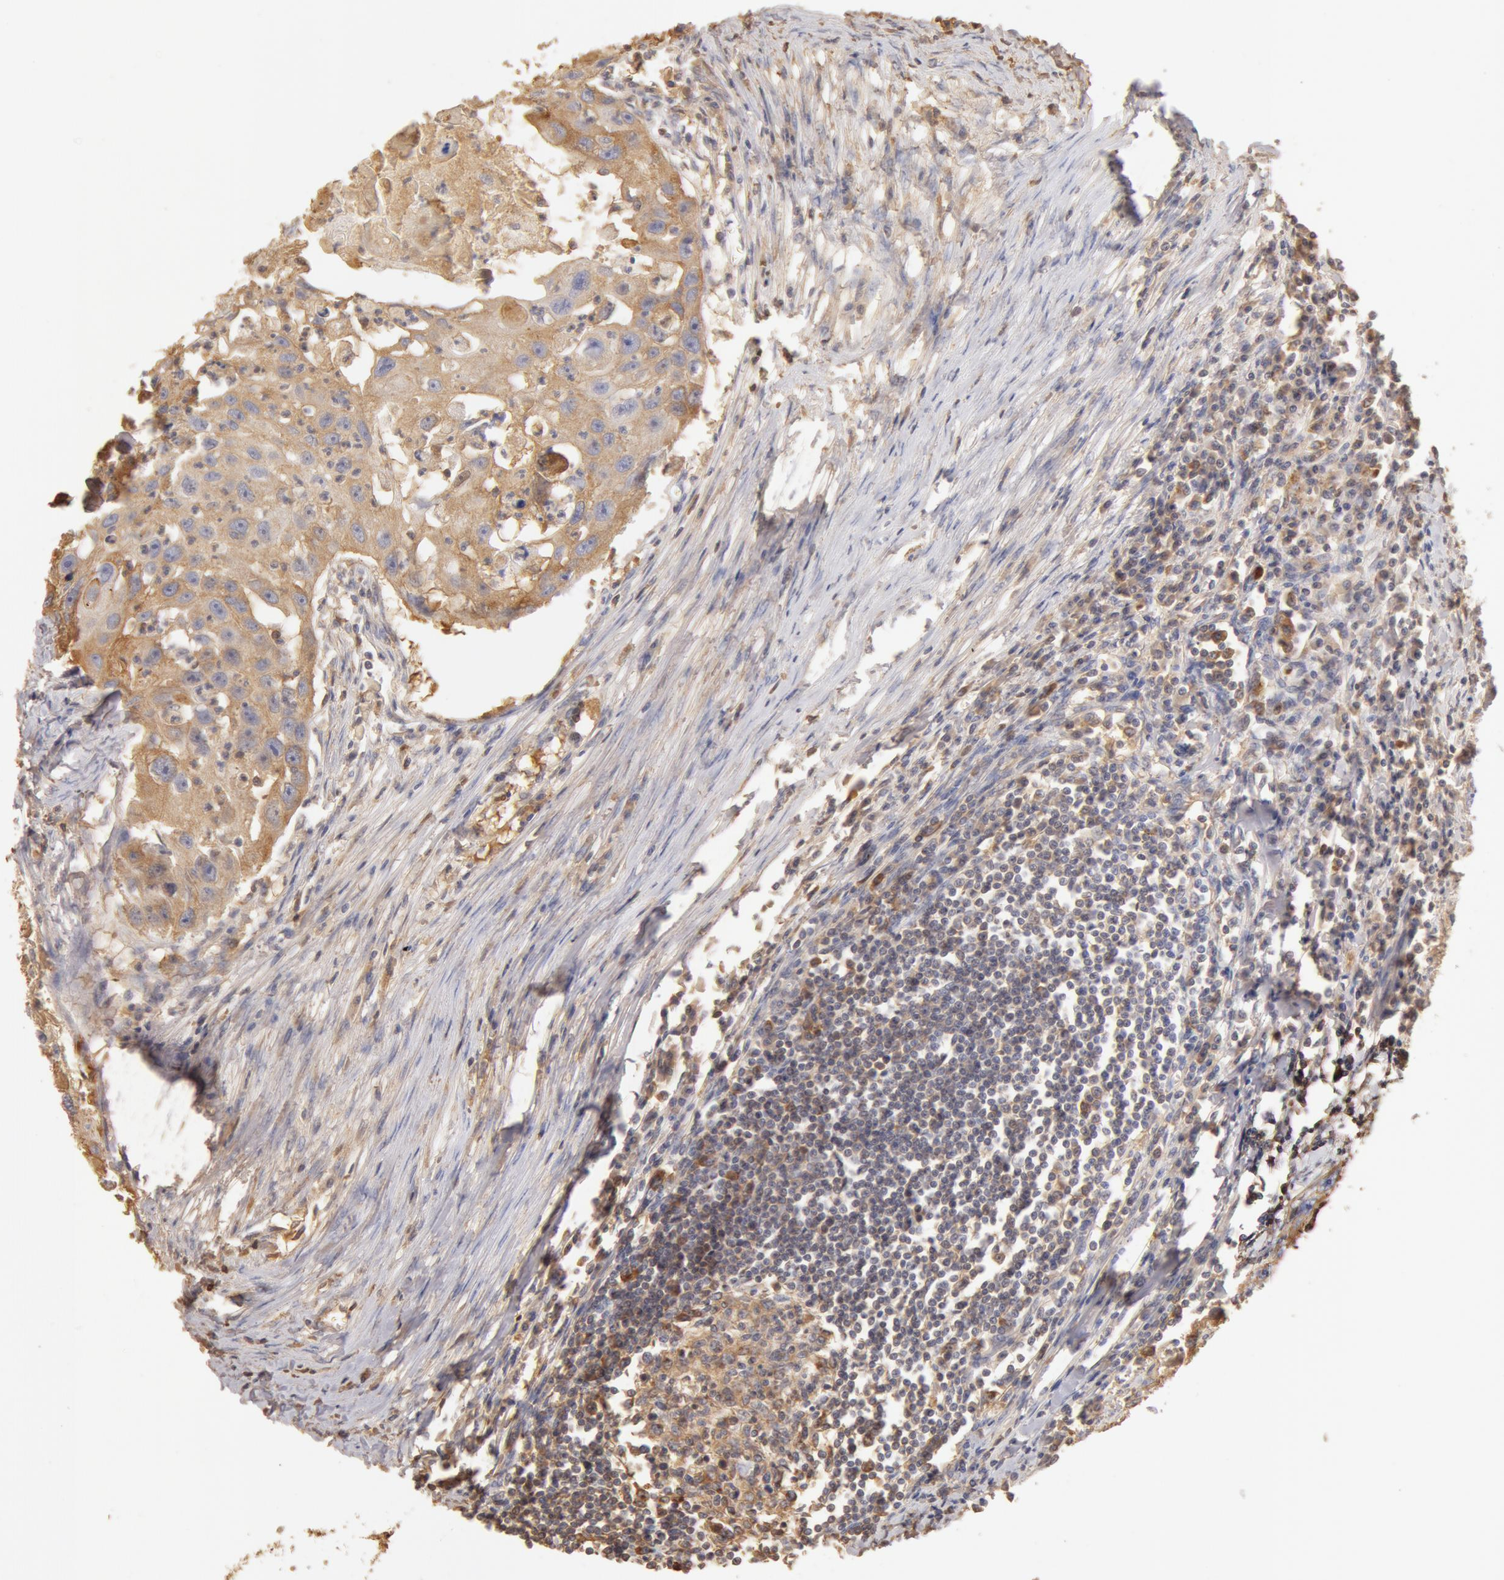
{"staining": {"intensity": "weak", "quantity": ">75%", "location": "cytoplasmic/membranous"}, "tissue": "head and neck cancer", "cell_type": "Tumor cells", "image_type": "cancer", "snomed": [{"axis": "morphology", "description": "Squamous cell carcinoma, NOS"}, {"axis": "topography", "description": "Head-Neck"}], "caption": "Immunohistochemical staining of human head and neck cancer demonstrates low levels of weak cytoplasmic/membranous protein expression in about >75% of tumor cells.", "gene": "TF", "patient": {"sex": "male", "age": 64}}